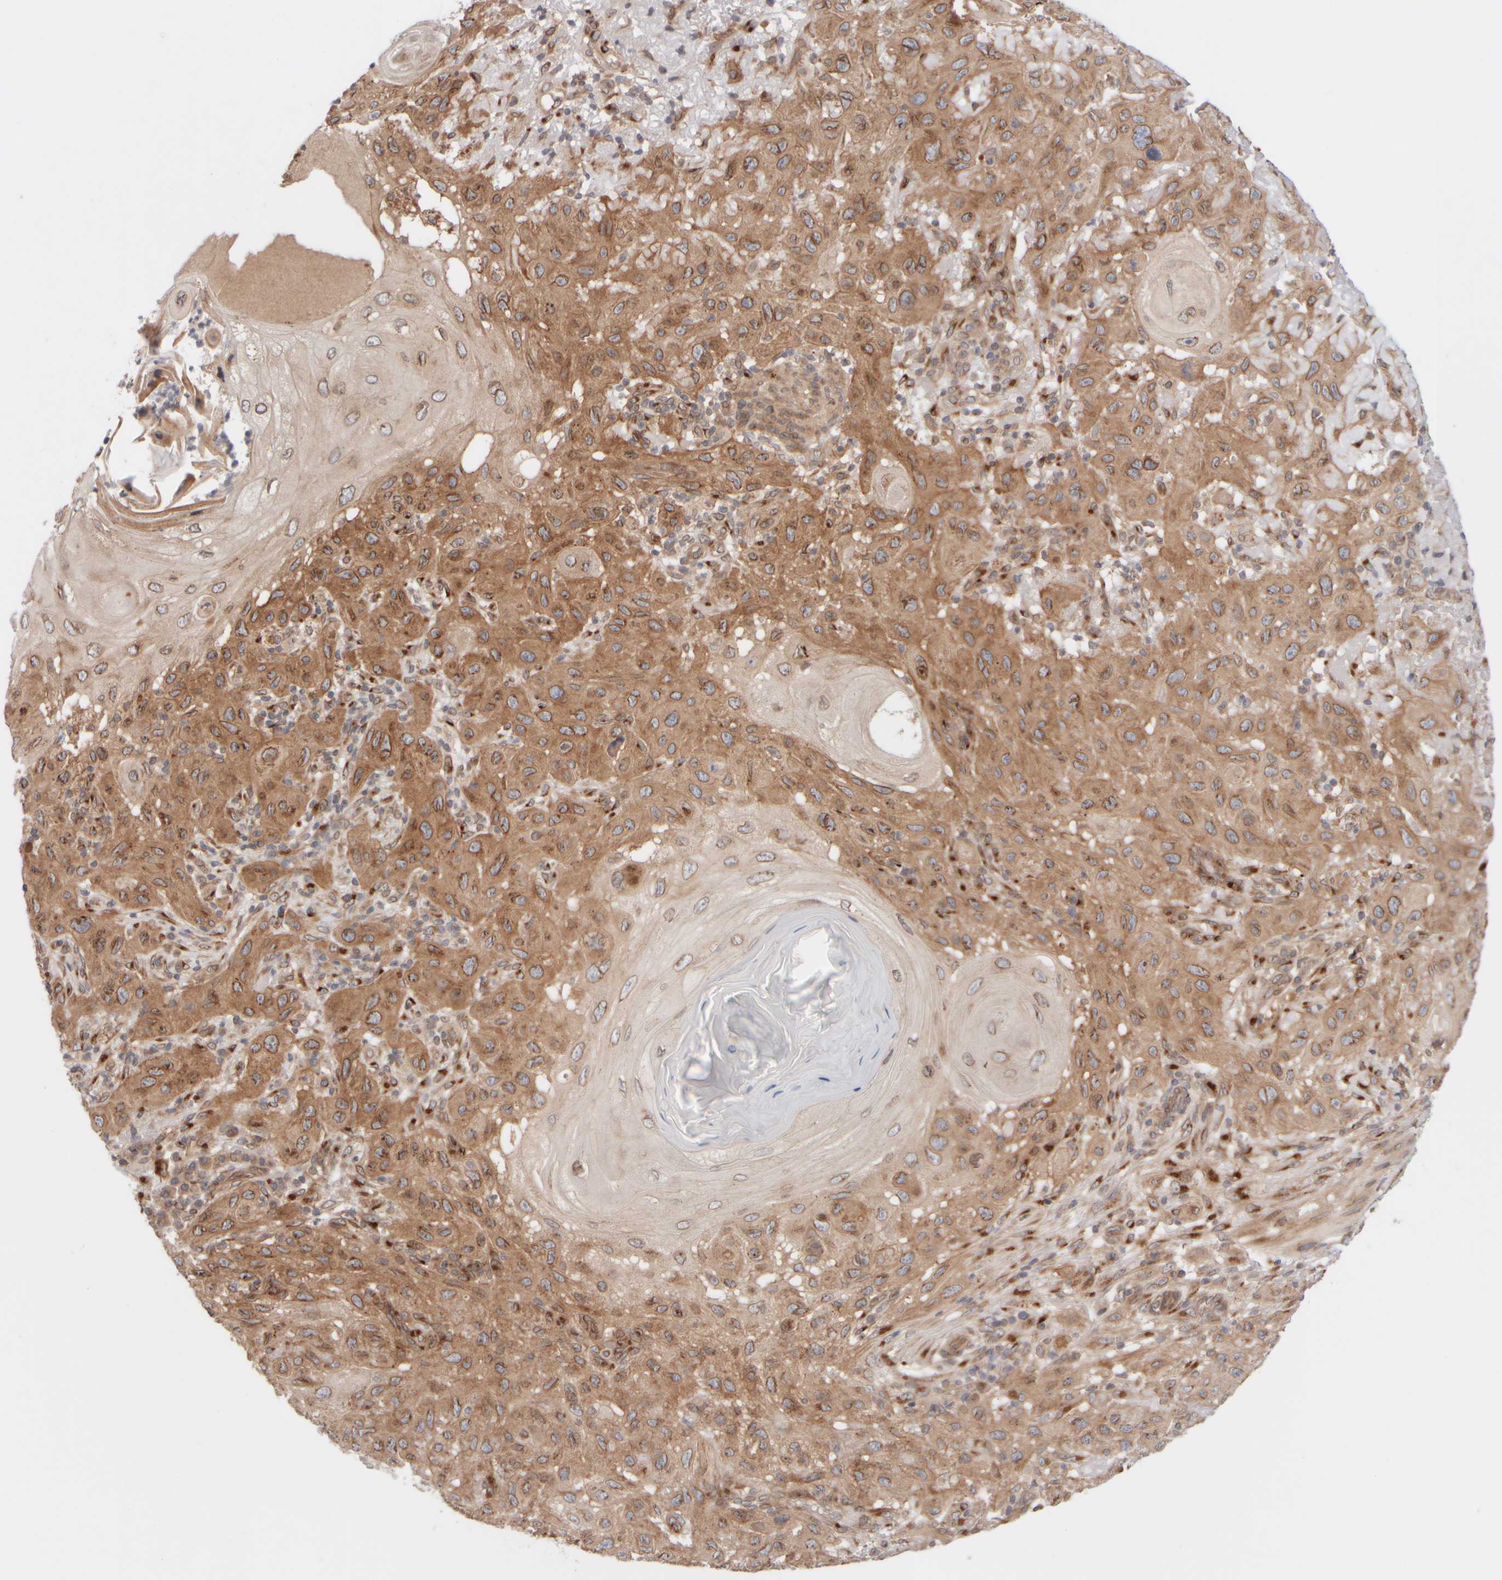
{"staining": {"intensity": "moderate", "quantity": ">75%", "location": "cytoplasmic/membranous"}, "tissue": "skin cancer", "cell_type": "Tumor cells", "image_type": "cancer", "snomed": [{"axis": "morphology", "description": "Normal tissue, NOS"}, {"axis": "morphology", "description": "Squamous cell carcinoma, NOS"}, {"axis": "topography", "description": "Skin"}], "caption": "Immunohistochemical staining of skin cancer displays medium levels of moderate cytoplasmic/membranous protein staining in approximately >75% of tumor cells.", "gene": "GCN1", "patient": {"sex": "female", "age": 96}}